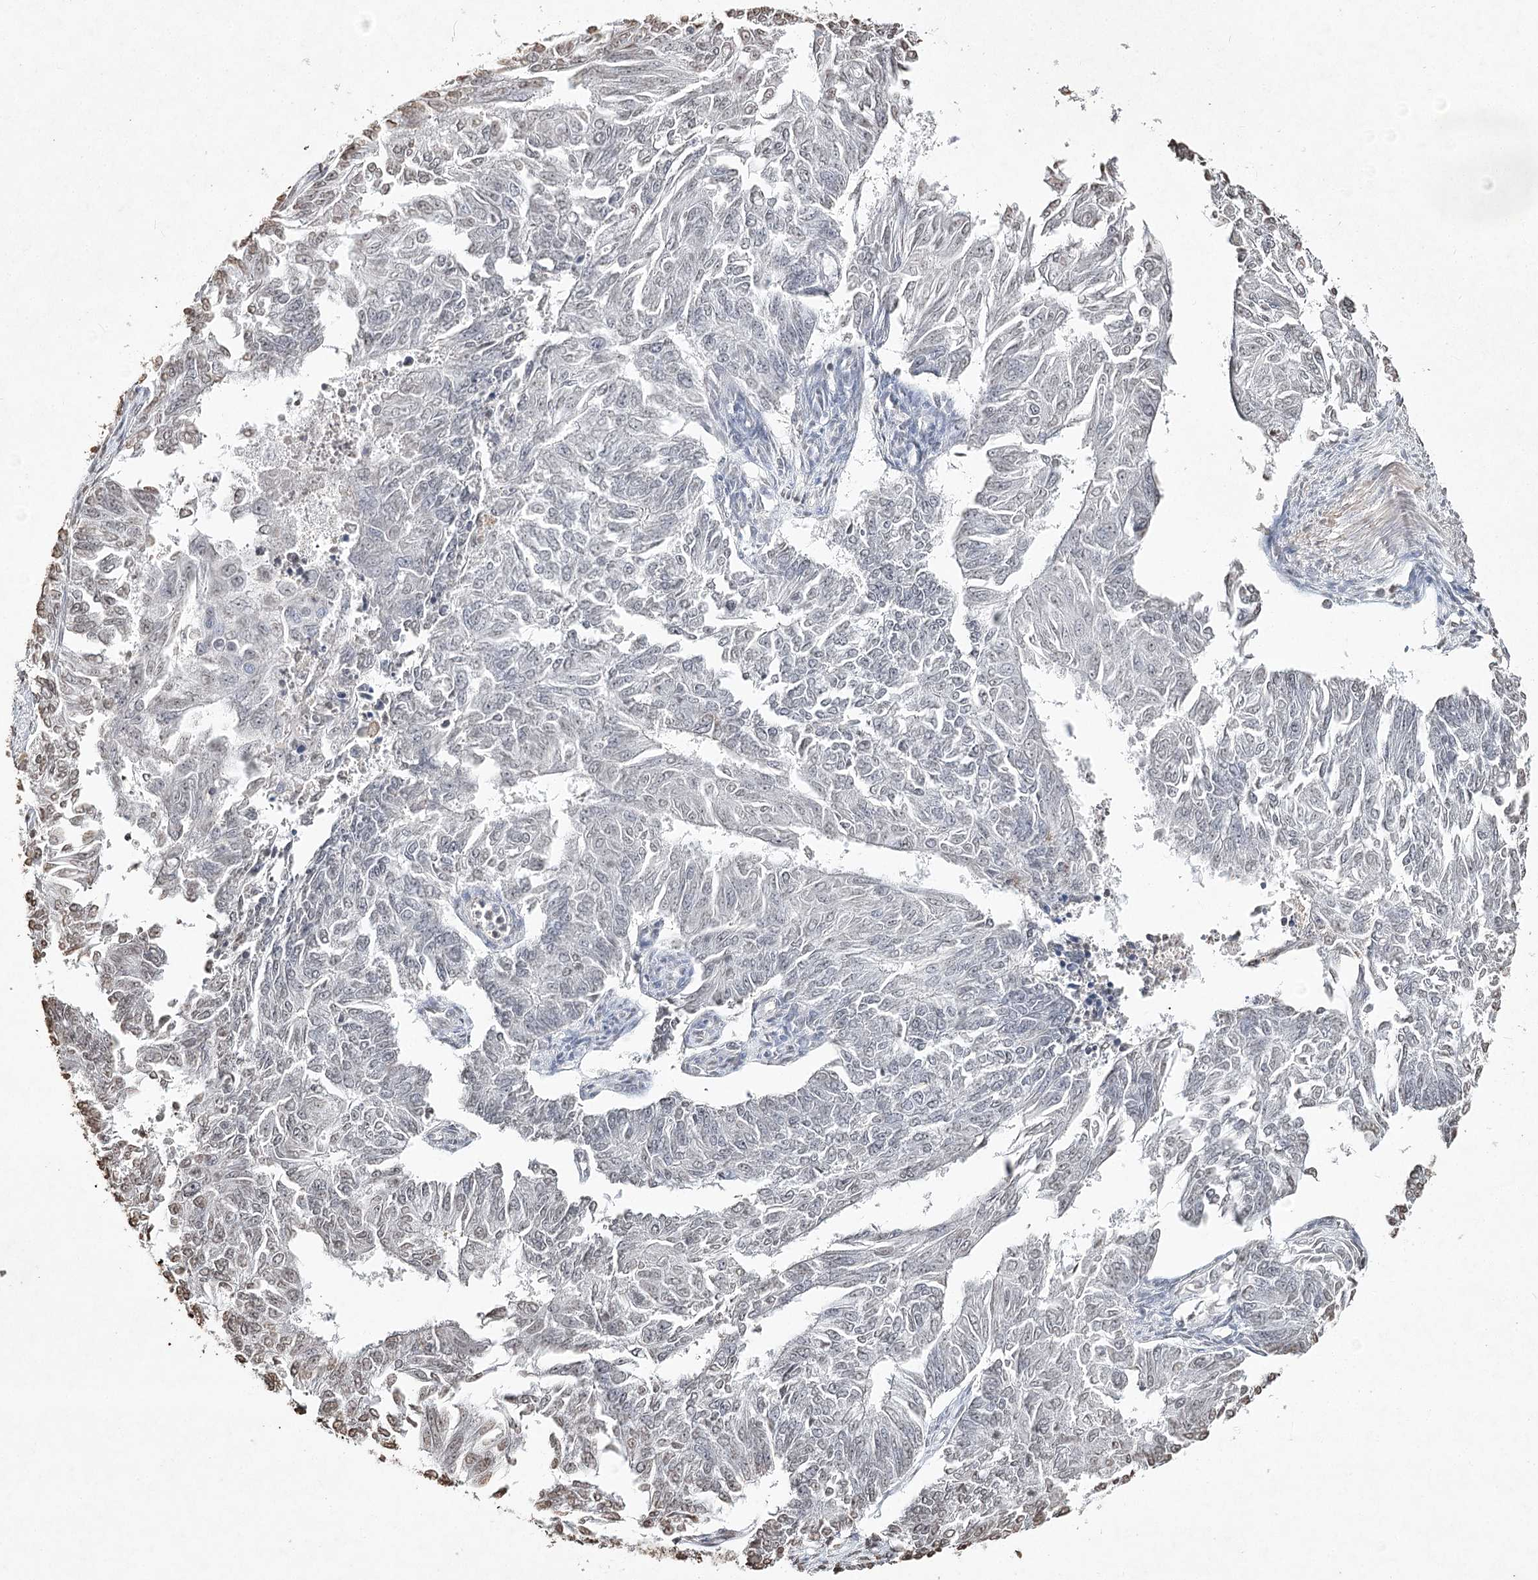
{"staining": {"intensity": "negative", "quantity": "none", "location": "none"}, "tissue": "endometrial cancer", "cell_type": "Tumor cells", "image_type": "cancer", "snomed": [{"axis": "morphology", "description": "Adenocarcinoma, NOS"}, {"axis": "topography", "description": "Endometrium"}], "caption": "A histopathology image of endometrial adenocarcinoma stained for a protein shows no brown staining in tumor cells.", "gene": "DMXL1", "patient": {"sex": "female", "age": 32}}